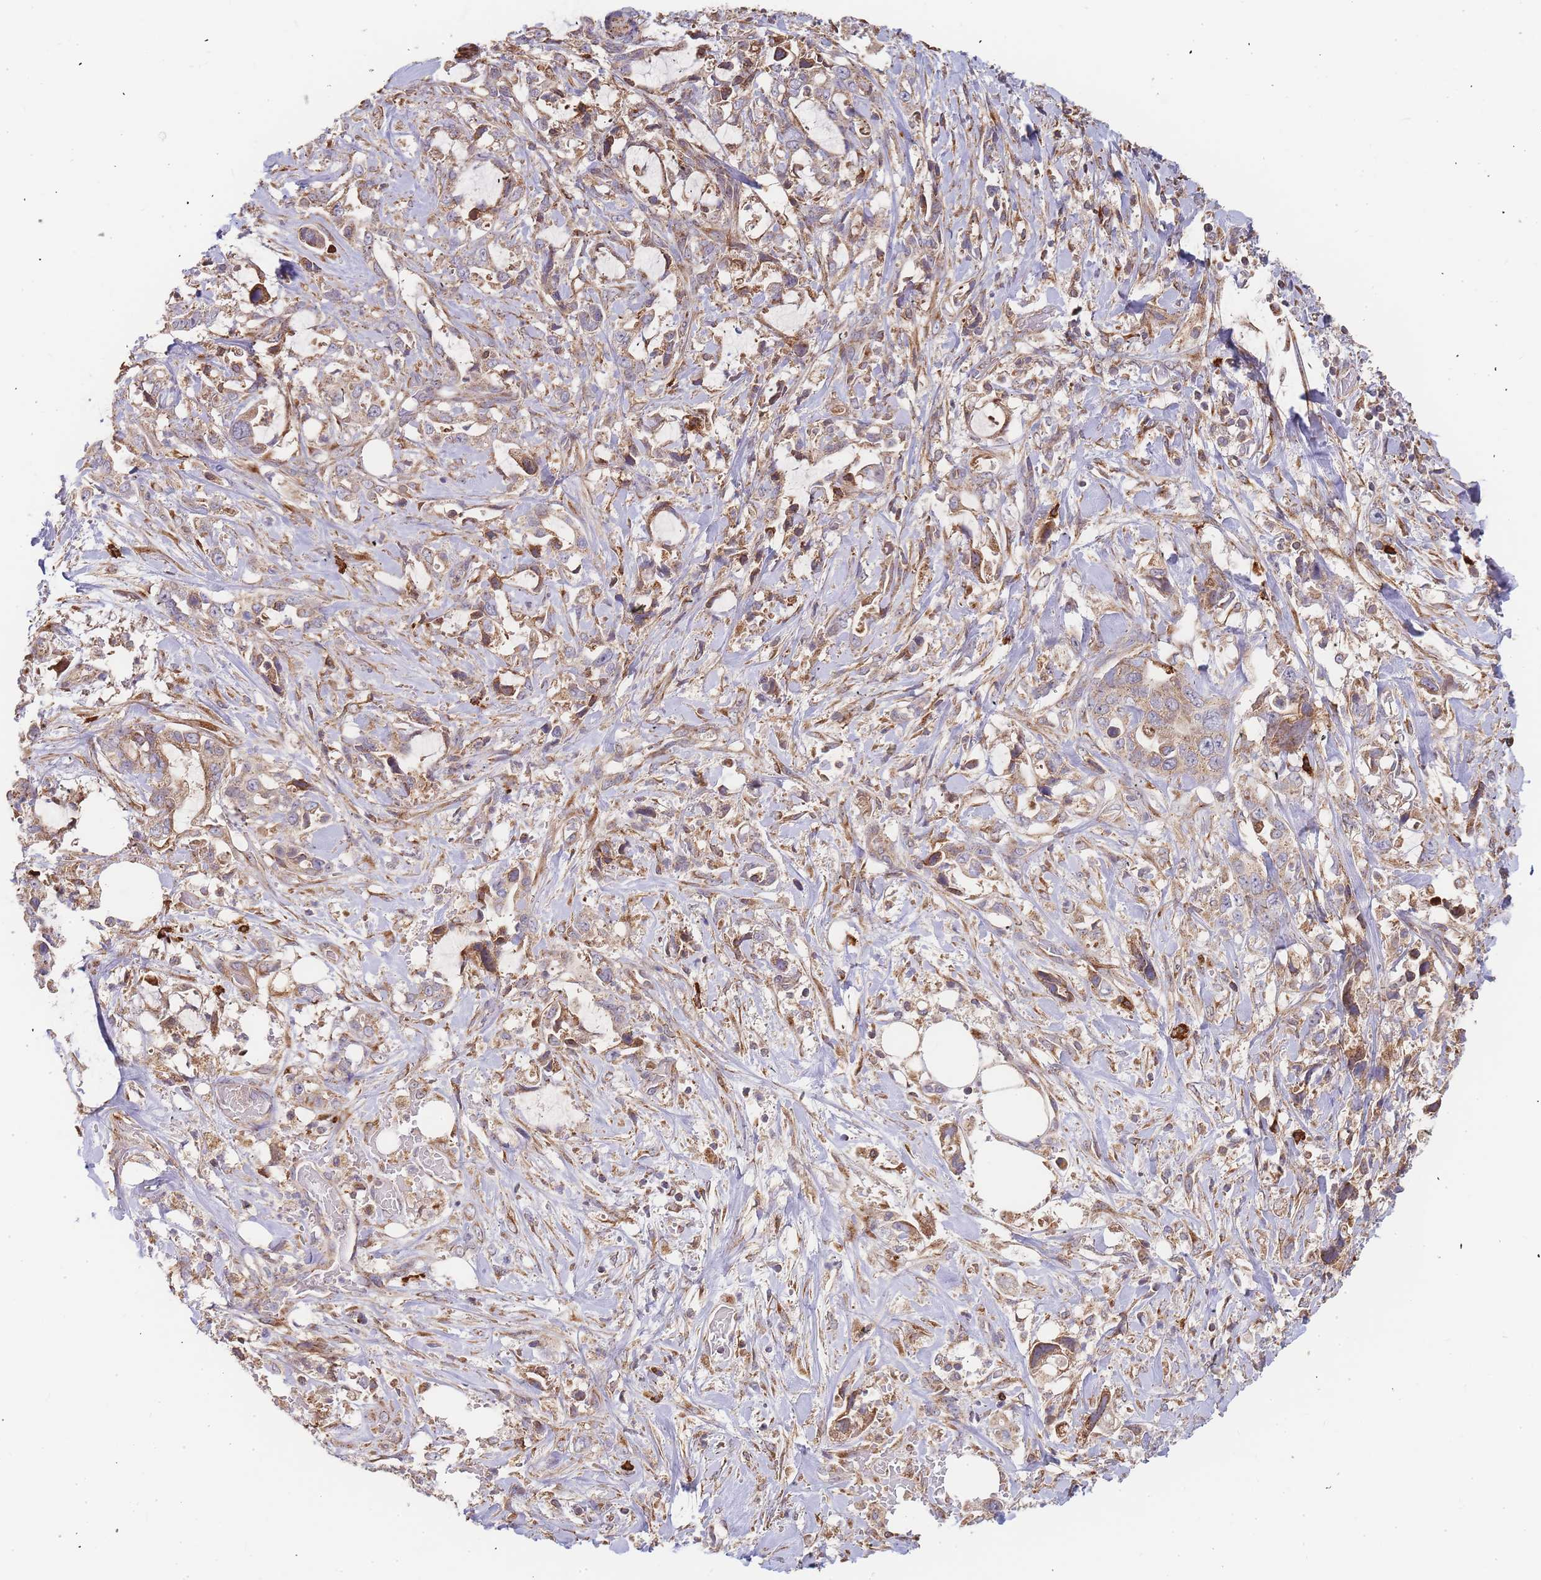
{"staining": {"intensity": "moderate", "quantity": ">75%", "location": "cytoplasmic/membranous"}, "tissue": "pancreatic cancer", "cell_type": "Tumor cells", "image_type": "cancer", "snomed": [{"axis": "morphology", "description": "Adenocarcinoma, NOS"}, {"axis": "topography", "description": "Pancreas"}], "caption": "Protein positivity by immunohistochemistry shows moderate cytoplasmic/membranous positivity in approximately >75% of tumor cells in pancreatic cancer (adenocarcinoma).", "gene": "ADCY9", "patient": {"sex": "female", "age": 61}}